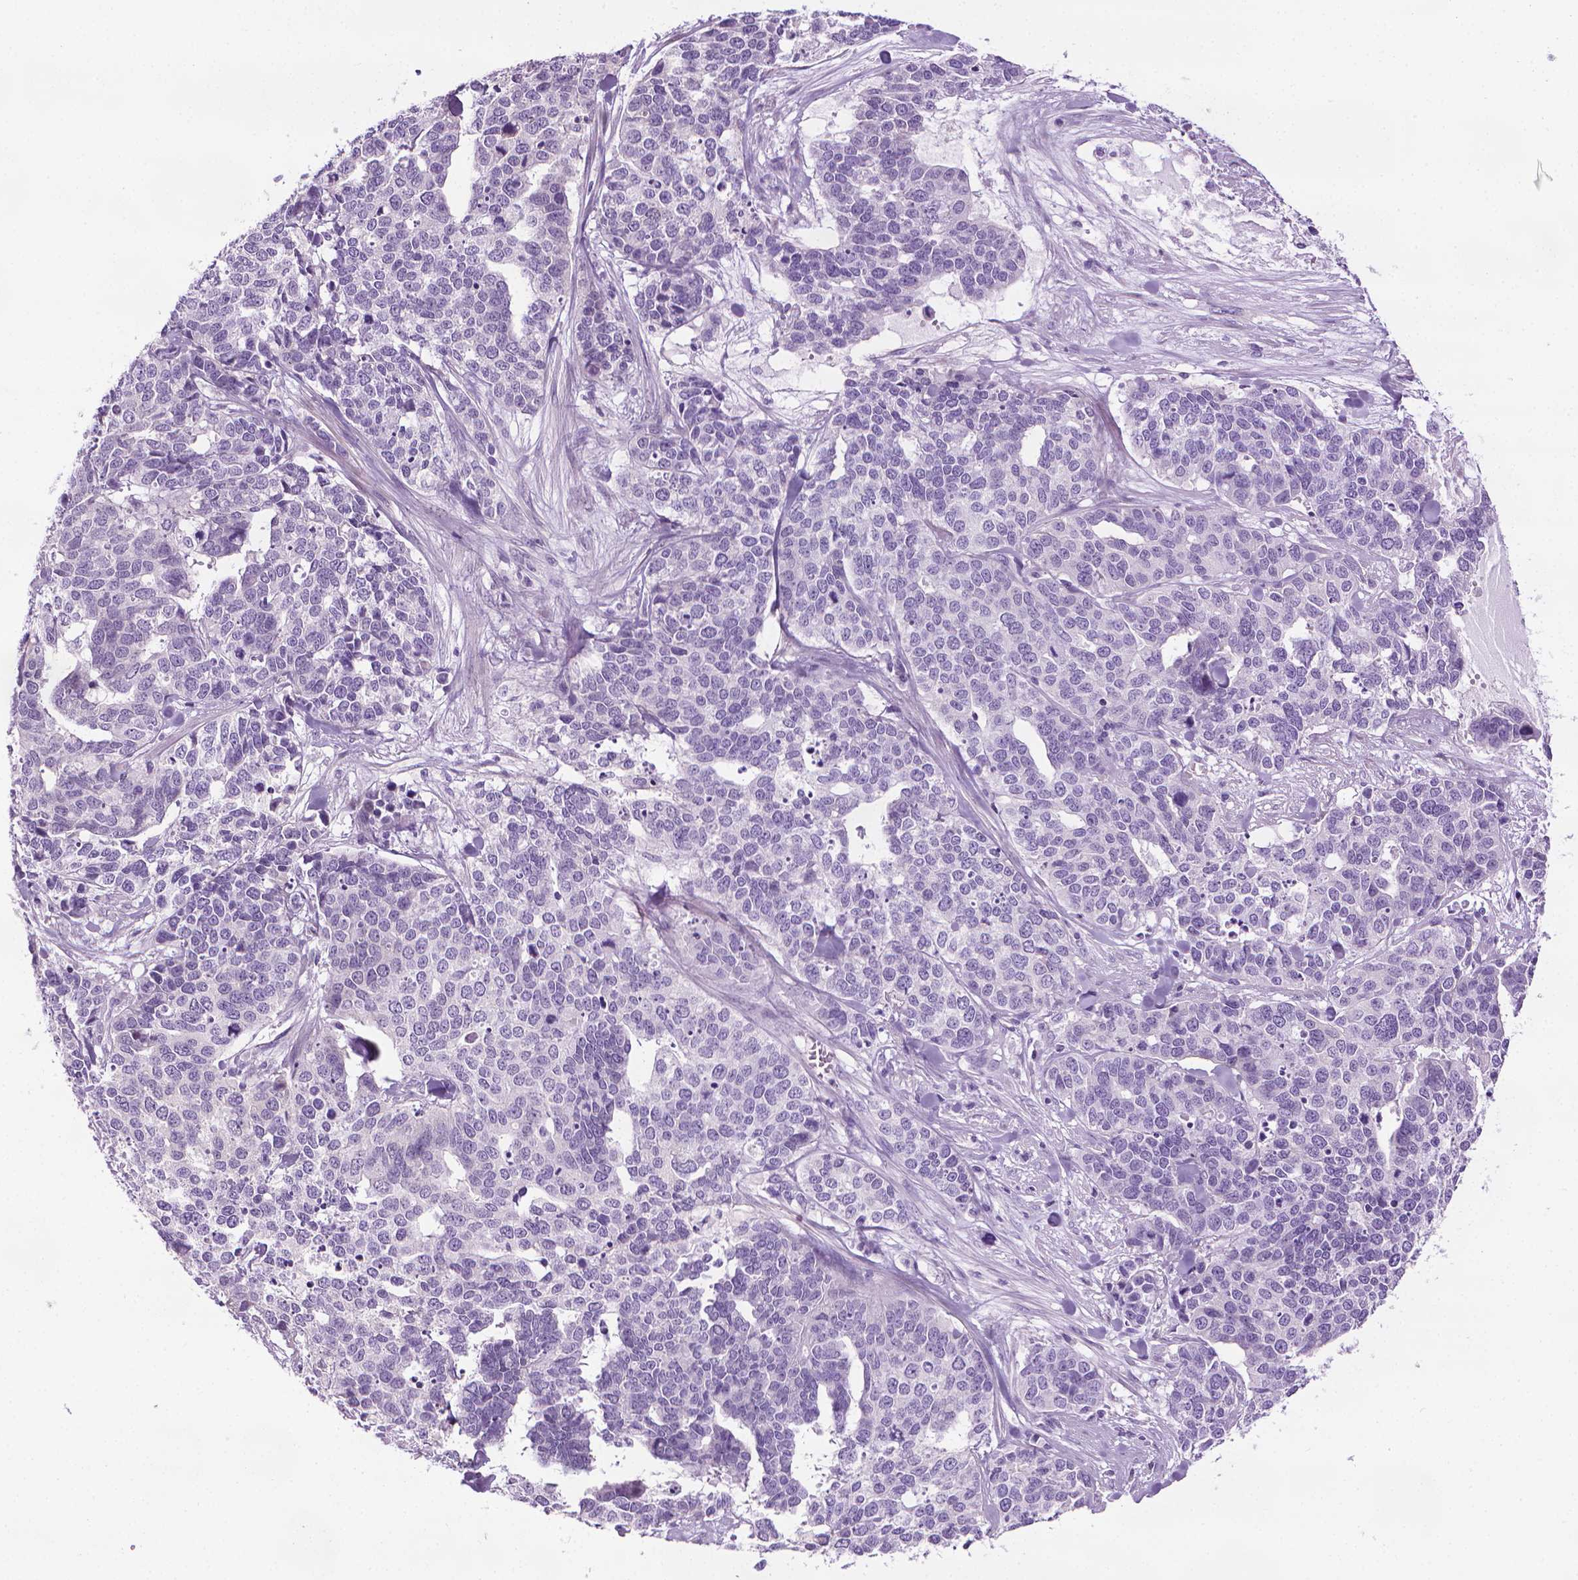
{"staining": {"intensity": "negative", "quantity": "none", "location": "none"}, "tissue": "ovarian cancer", "cell_type": "Tumor cells", "image_type": "cancer", "snomed": [{"axis": "morphology", "description": "Carcinoma, endometroid"}, {"axis": "topography", "description": "Ovary"}], "caption": "There is no significant expression in tumor cells of ovarian cancer (endometroid carcinoma).", "gene": "DNAI7", "patient": {"sex": "female", "age": 65}}